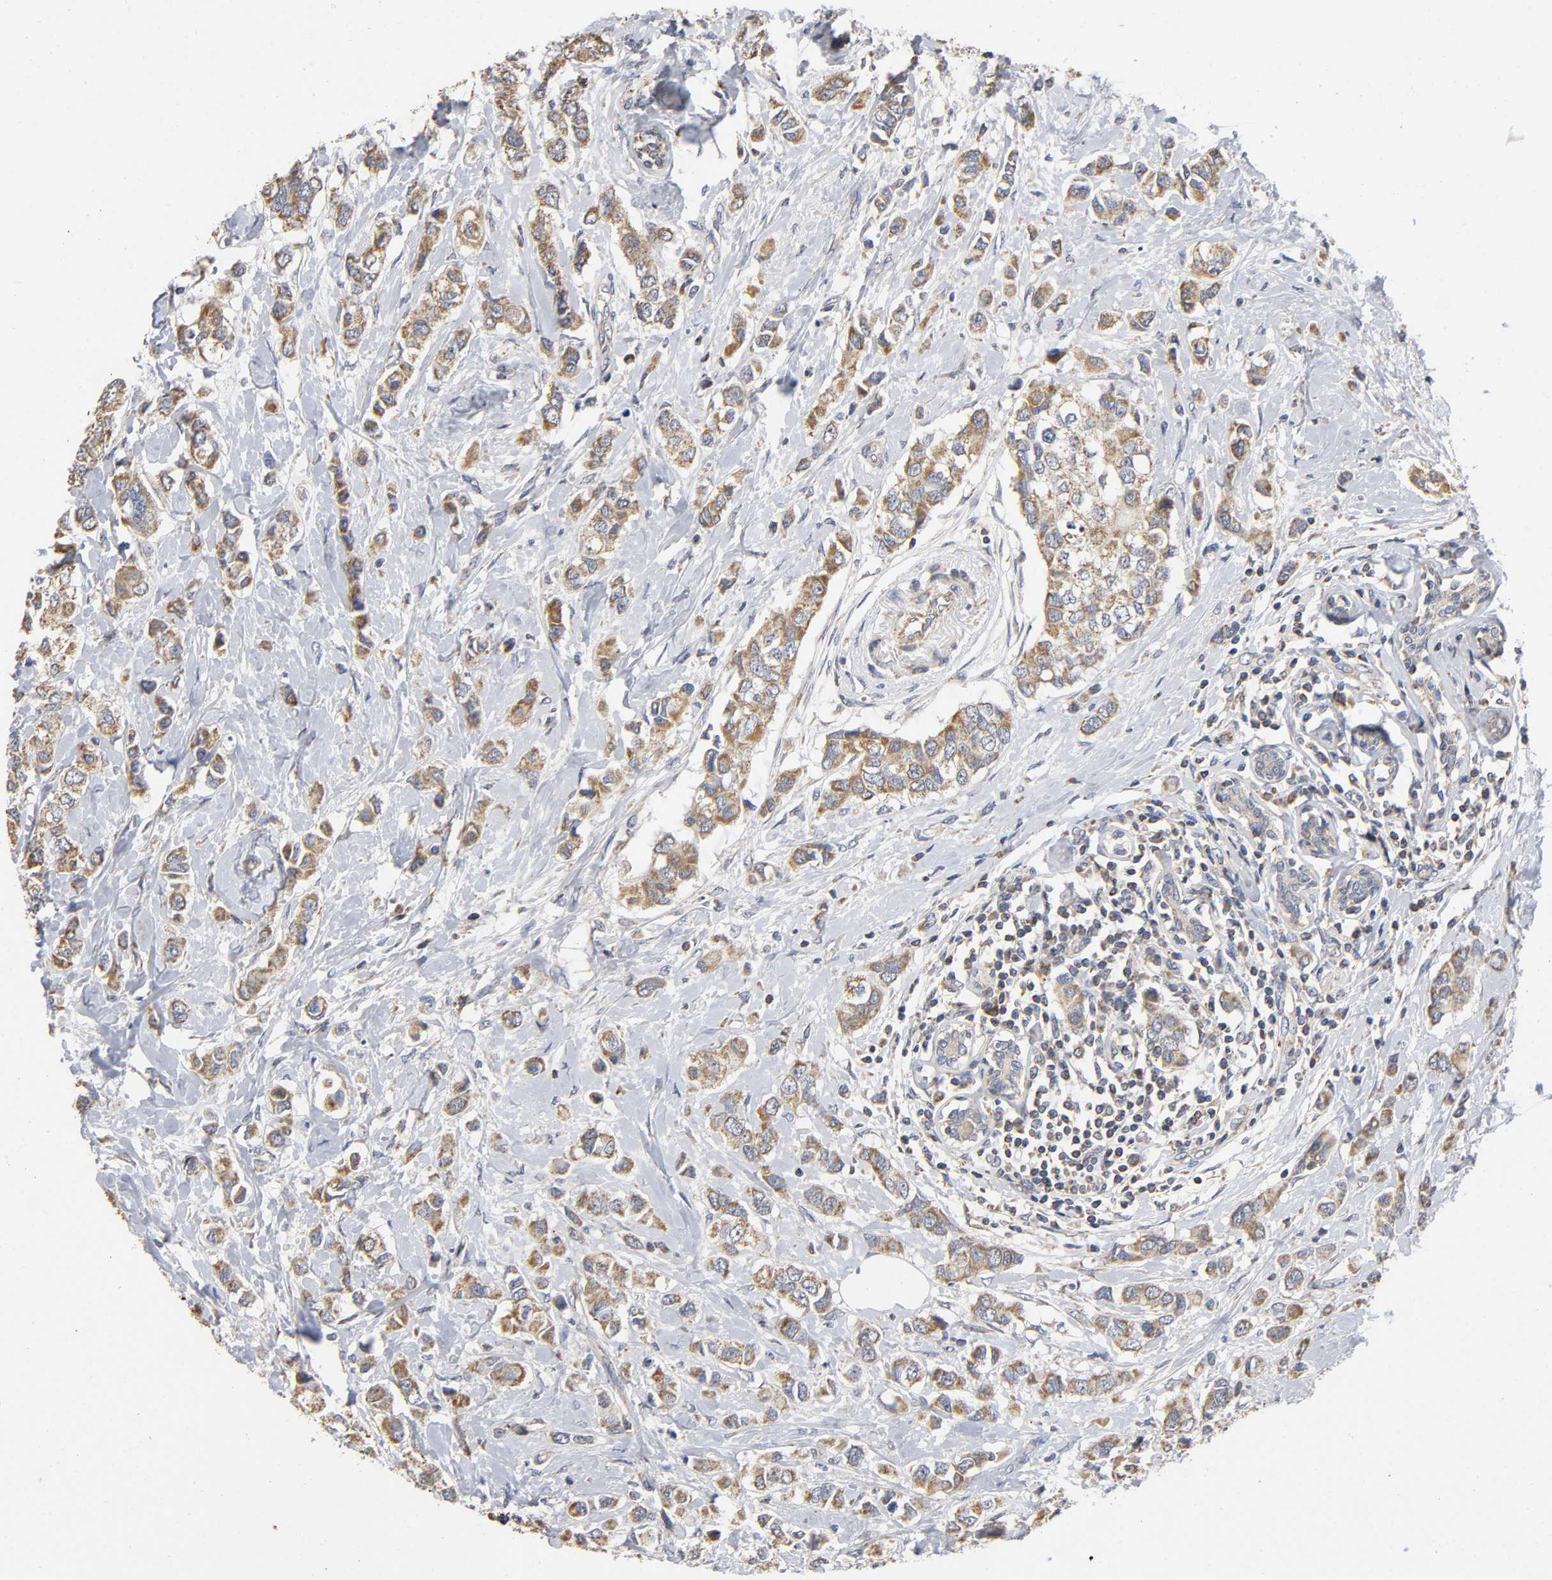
{"staining": {"intensity": "moderate", "quantity": ">75%", "location": "cytoplasmic/membranous"}, "tissue": "breast cancer", "cell_type": "Tumor cells", "image_type": "cancer", "snomed": [{"axis": "morphology", "description": "Duct carcinoma"}, {"axis": "topography", "description": "Breast"}], "caption": "DAB immunohistochemical staining of breast cancer (intraductal carcinoma) reveals moderate cytoplasmic/membranous protein staining in approximately >75% of tumor cells.", "gene": "SYT16", "patient": {"sex": "female", "age": 50}}